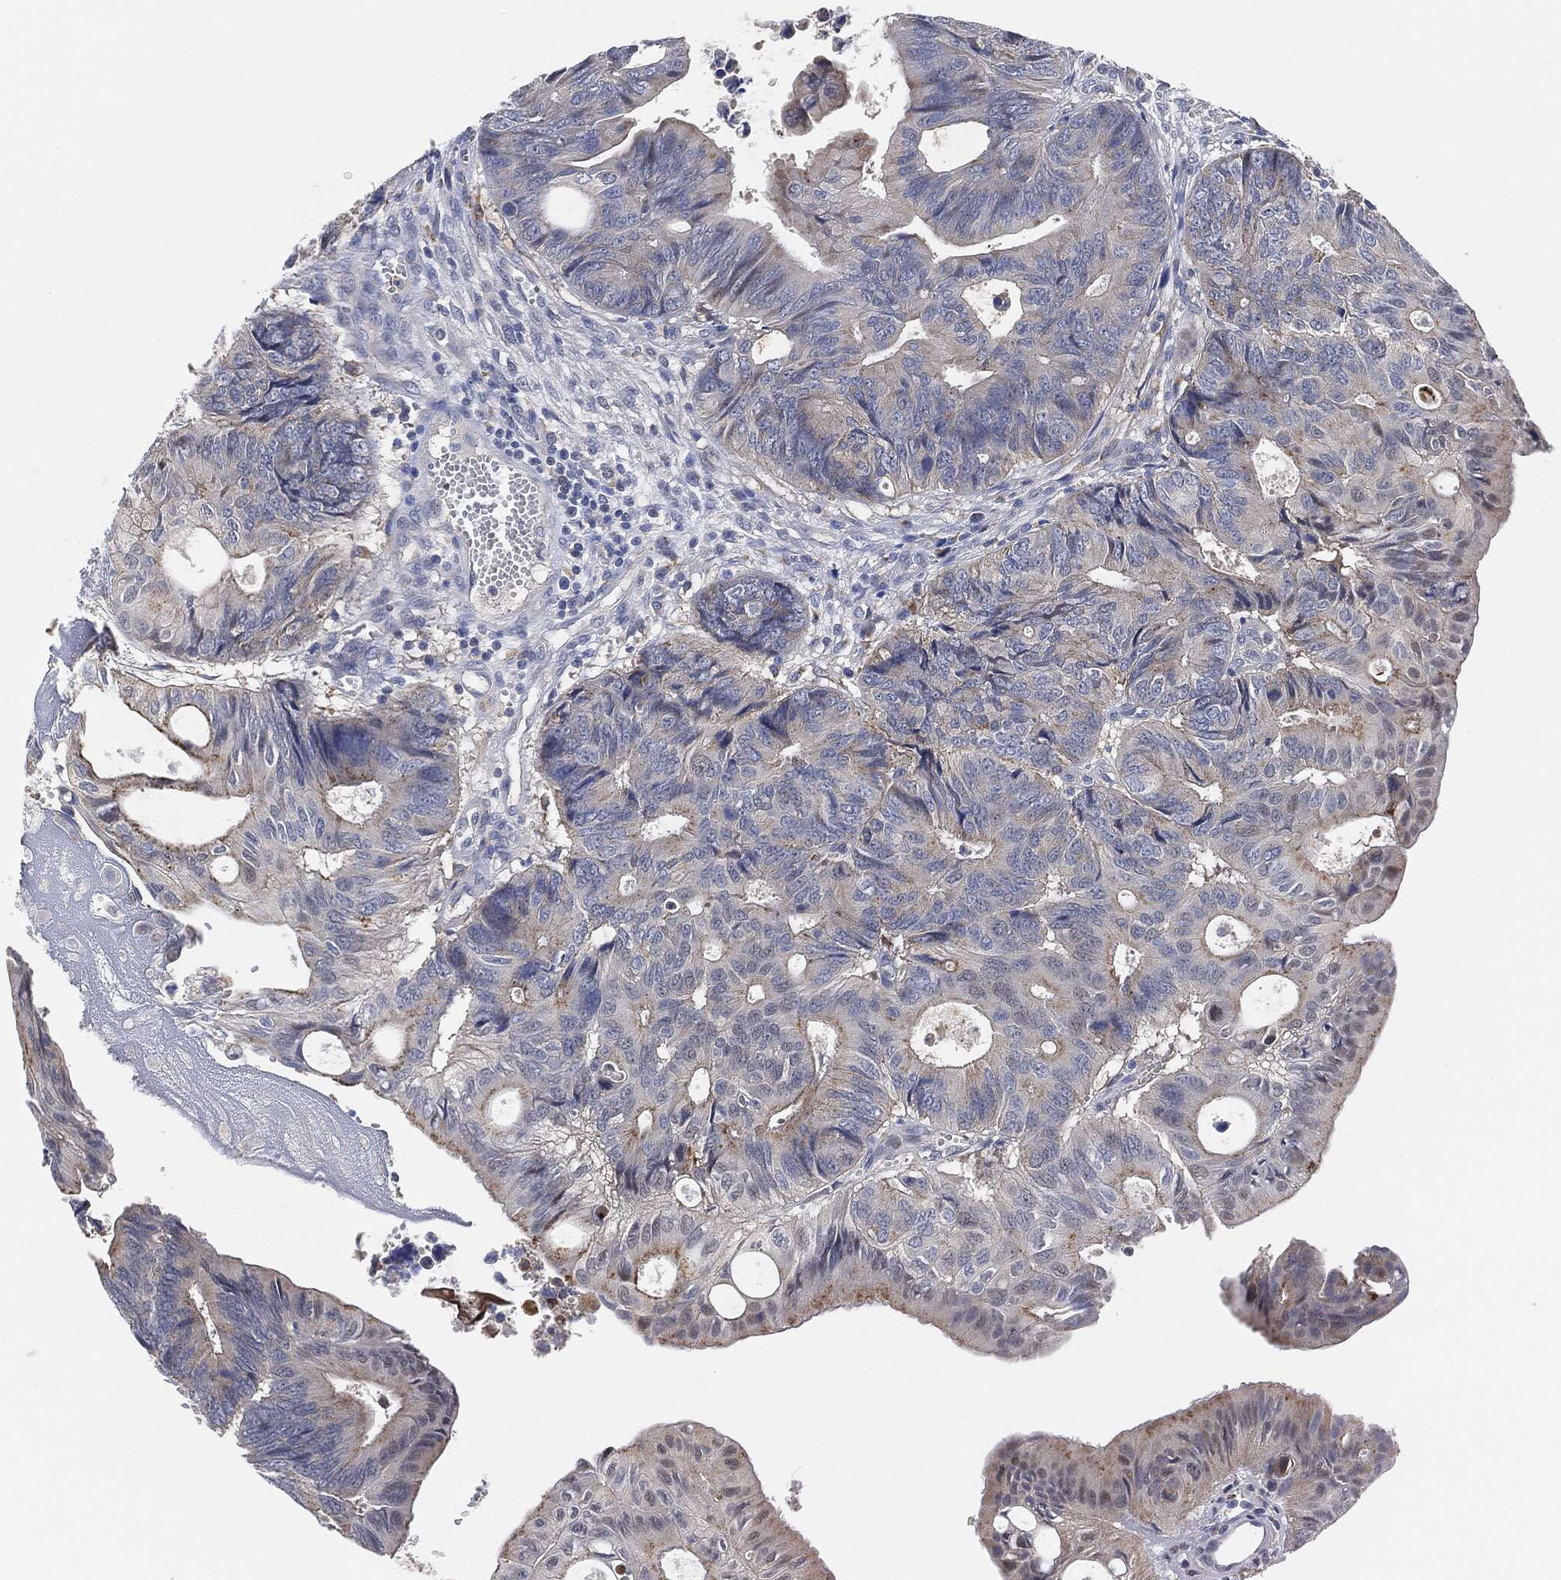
{"staining": {"intensity": "weak", "quantity": "25%-75%", "location": "cytoplasmic/membranous"}, "tissue": "colorectal cancer", "cell_type": "Tumor cells", "image_type": "cancer", "snomed": [{"axis": "morphology", "description": "Normal tissue, NOS"}, {"axis": "morphology", "description": "Adenocarcinoma, NOS"}, {"axis": "topography", "description": "Colon"}], "caption": "Immunohistochemistry (IHC) micrograph of neoplastic tissue: colorectal cancer (adenocarcinoma) stained using immunohistochemistry (IHC) exhibits low levels of weak protein expression localized specifically in the cytoplasmic/membranous of tumor cells, appearing as a cytoplasmic/membranous brown color.", "gene": "VSIG4", "patient": {"sex": "male", "age": 65}}